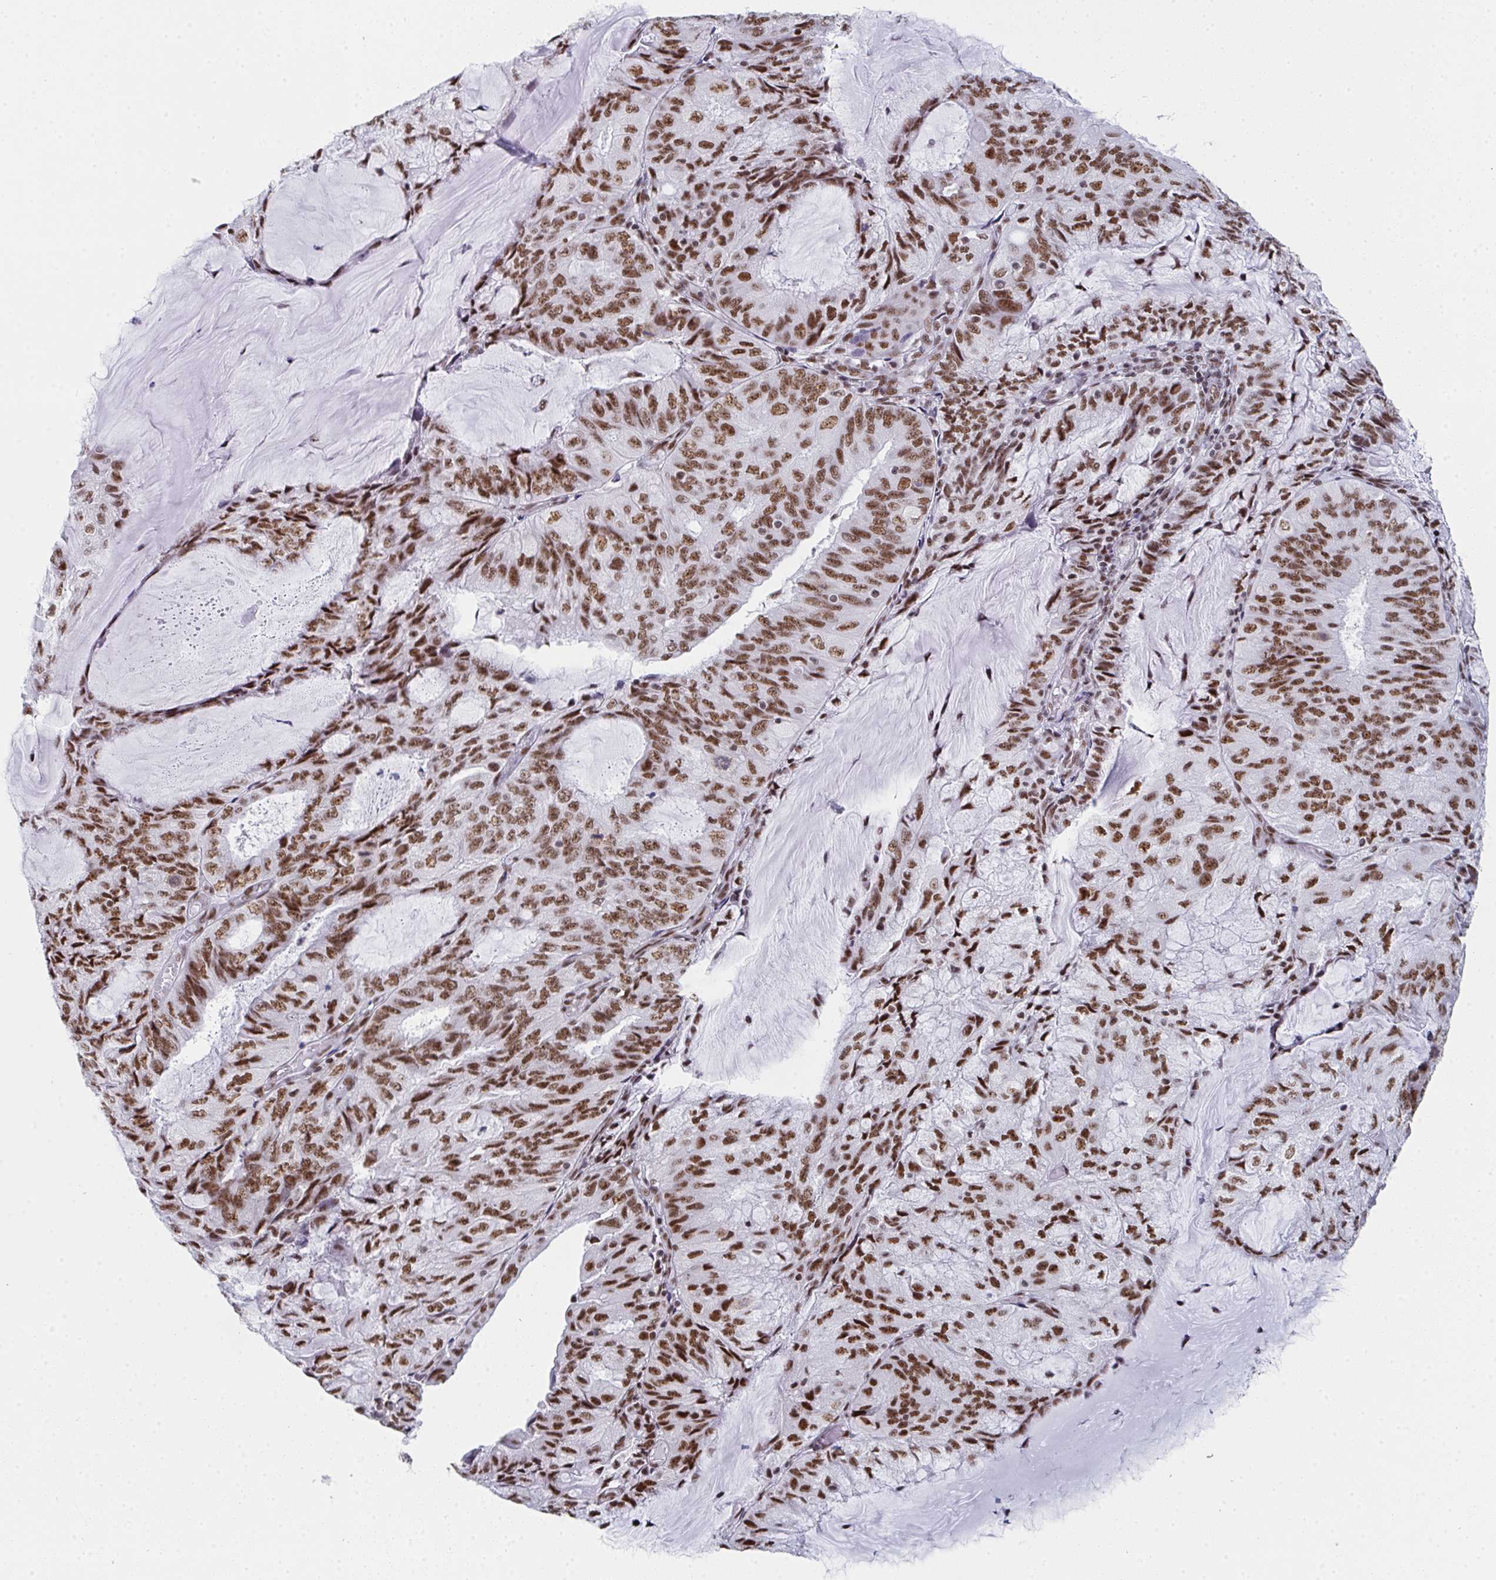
{"staining": {"intensity": "moderate", "quantity": ">75%", "location": "nuclear"}, "tissue": "endometrial cancer", "cell_type": "Tumor cells", "image_type": "cancer", "snomed": [{"axis": "morphology", "description": "Adenocarcinoma, NOS"}, {"axis": "topography", "description": "Endometrium"}], "caption": "A brown stain labels moderate nuclear staining of a protein in endometrial cancer (adenocarcinoma) tumor cells. The staining was performed using DAB (3,3'-diaminobenzidine), with brown indicating positive protein expression. Nuclei are stained blue with hematoxylin.", "gene": "SNRNP70", "patient": {"sex": "female", "age": 81}}